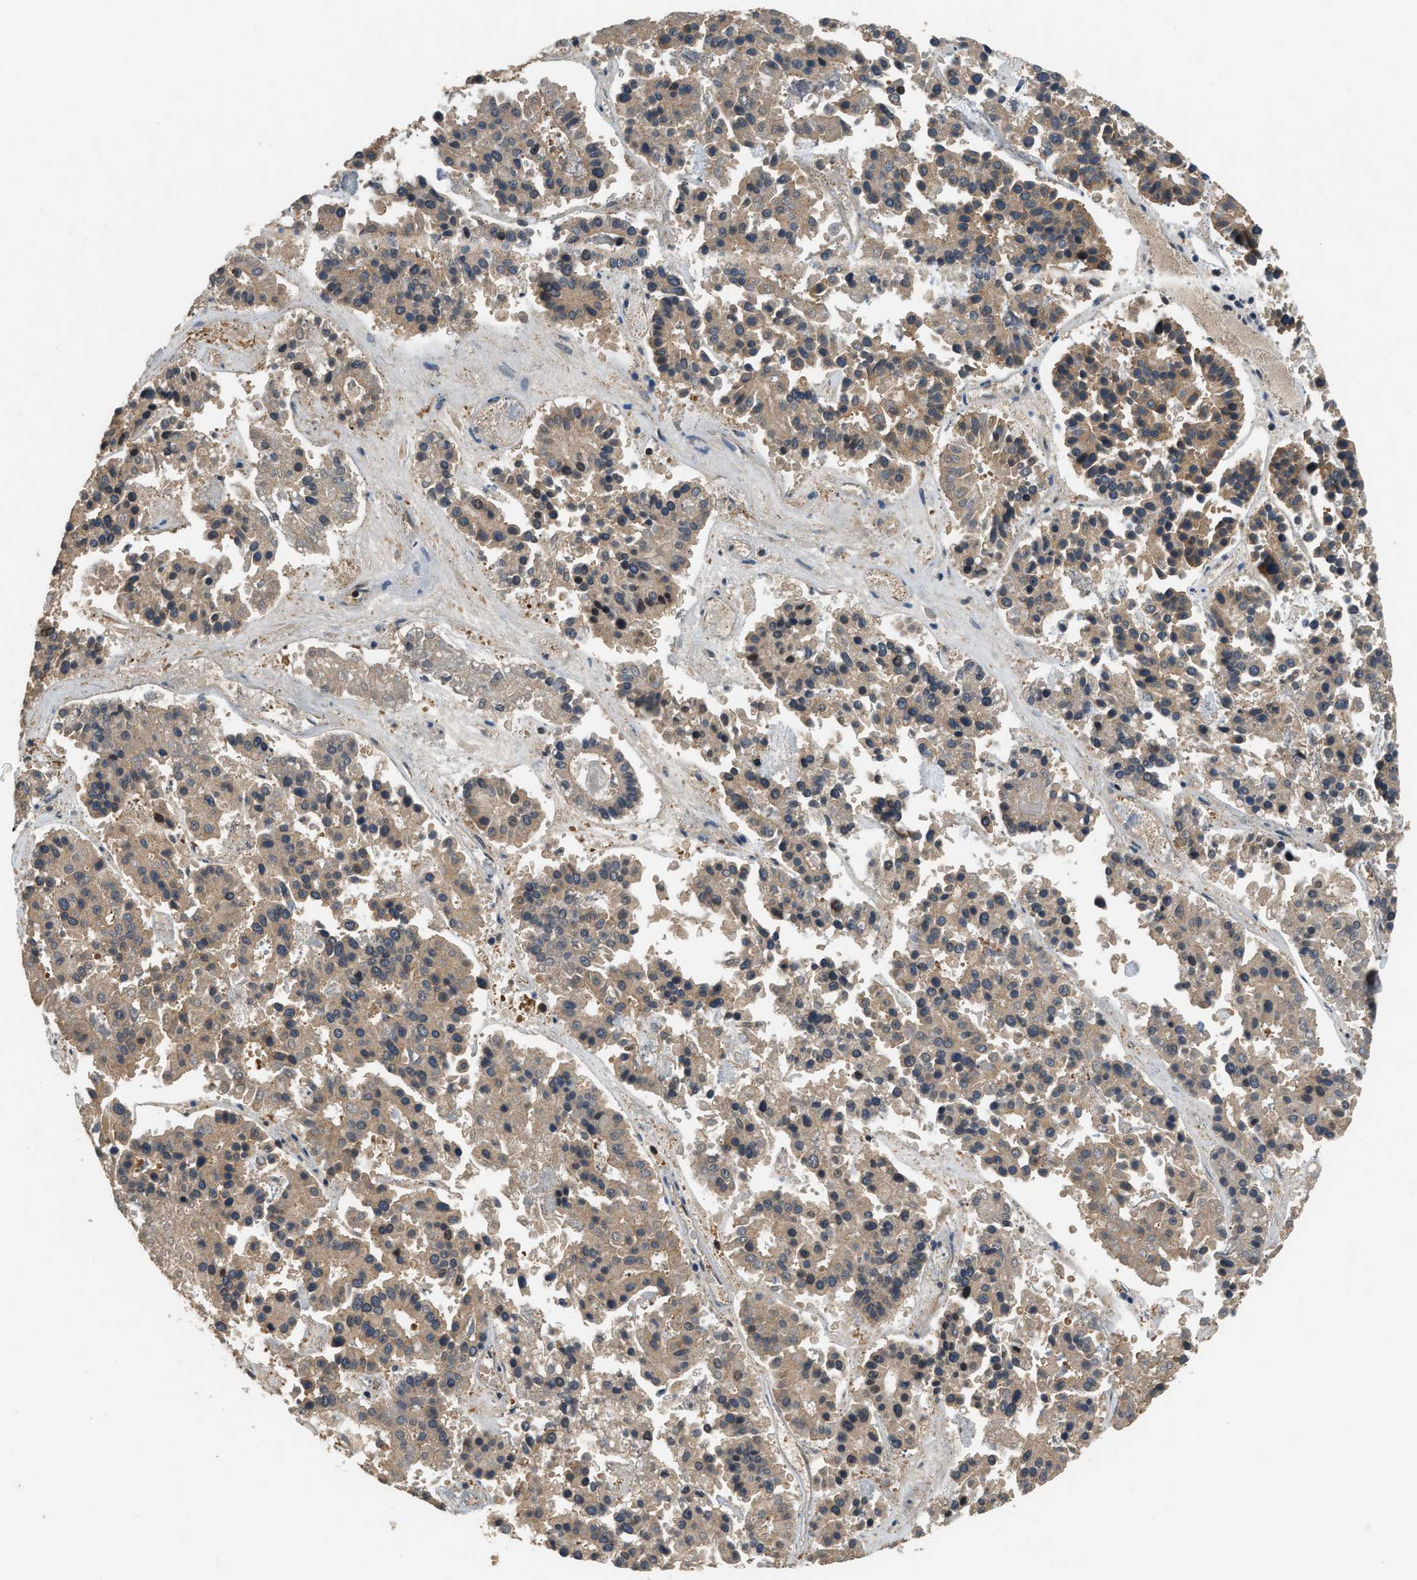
{"staining": {"intensity": "weak", "quantity": "25%-75%", "location": "cytoplasmic/membranous"}, "tissue": "pancreatic cancer", "cell_type": "Tumor cells", "image_type": "cancer", "snomed": [{"axis": "morphology", "description": "Adenocarcinoma, NOS"}, {"axis": "topography", "description": "Pancreas"}], "caption": "Protein expression by immunohistochemistry (IHC) demonstrates weak cytoplasmic/membranous expression in approximately 25%-75% of tumor cells in pancreatic cancer (adenocarcinoma).", "gene": "DNAJC2", "patient": {"sex": "male", "age": 50}}